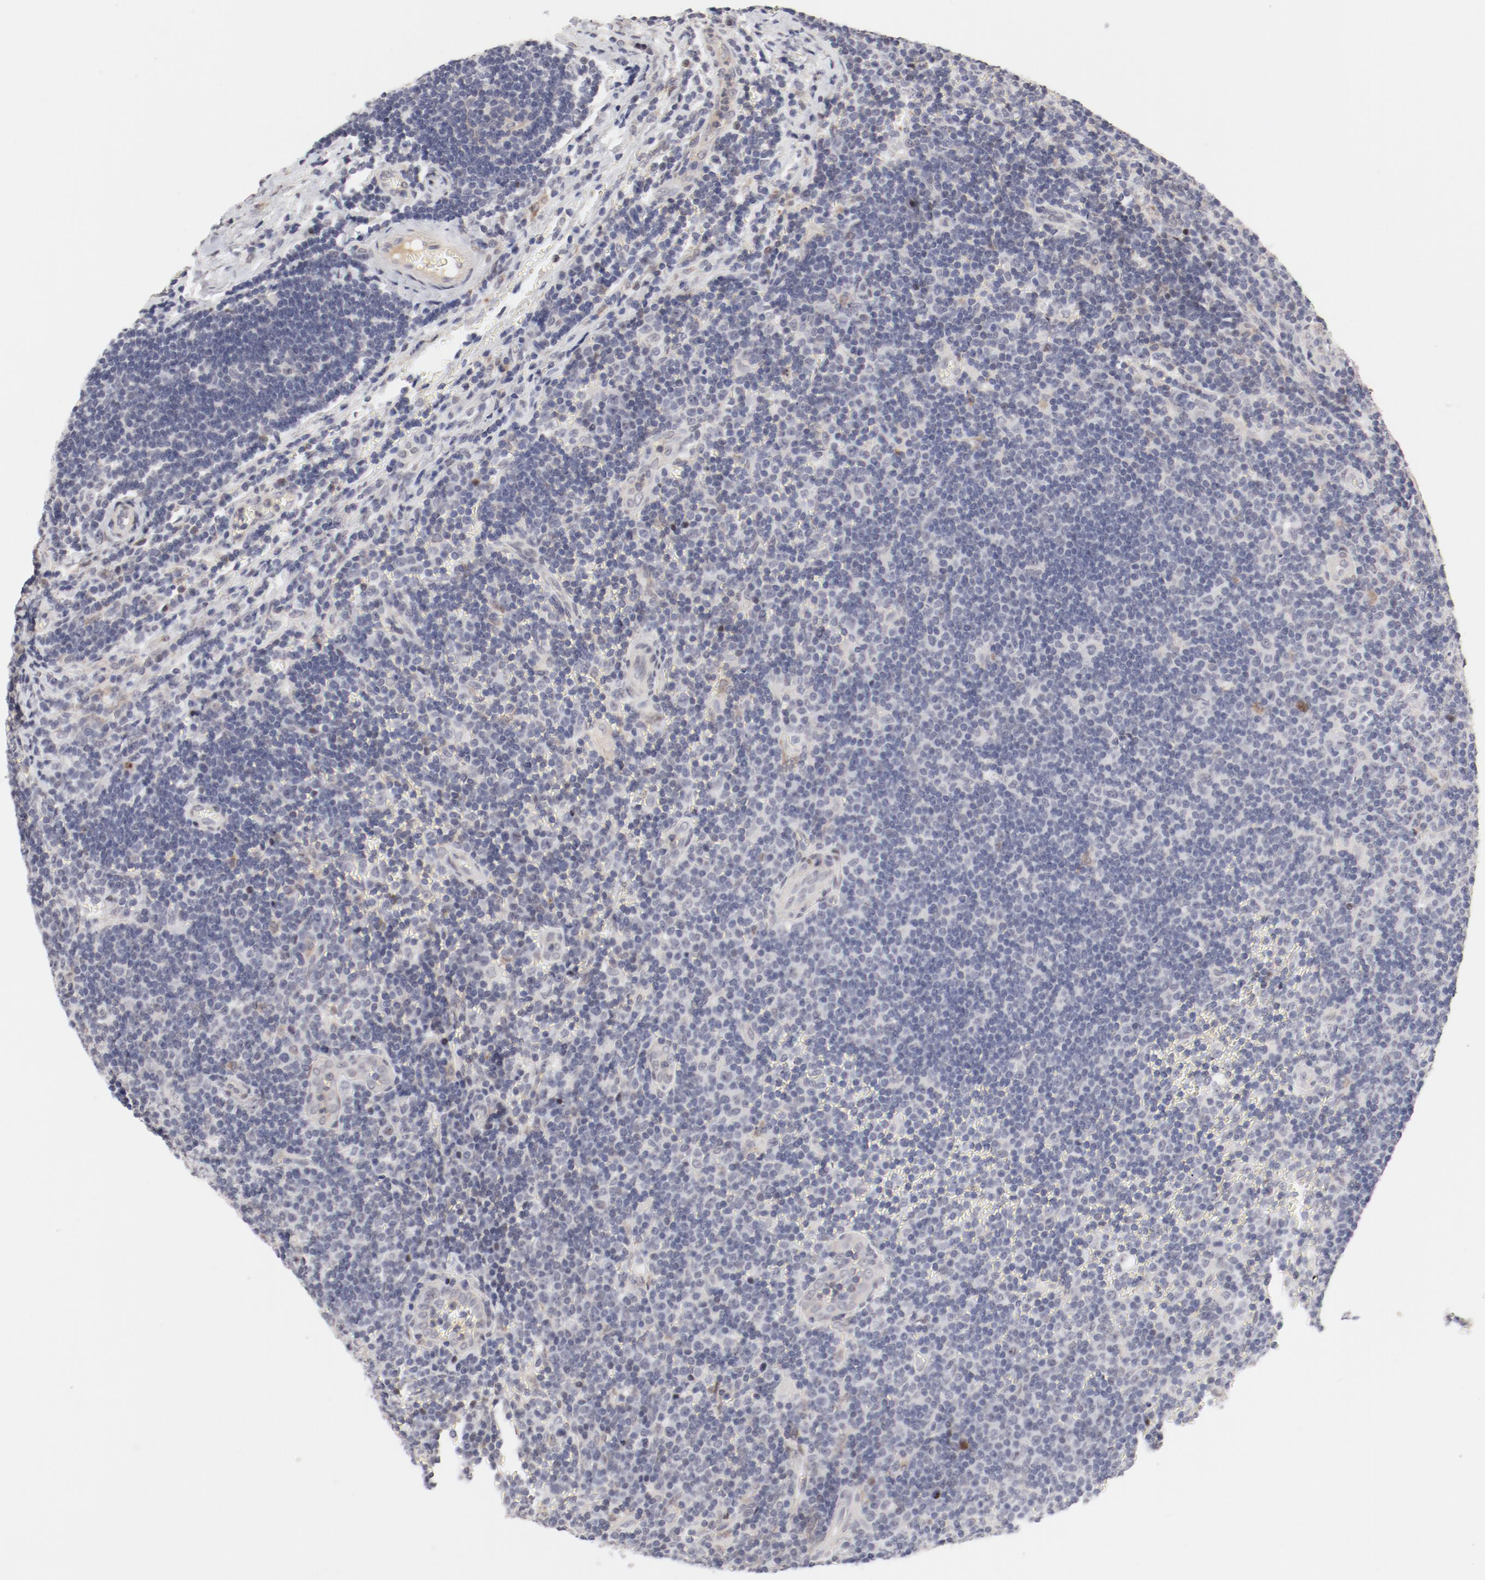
{"staining": {"intensity": "weak", "quantity": "<25%", "location": "cytoplasmic/membranous"}, "tissue": "lymph node", "cell_type": "Germinal center cells", "image_type": "normal", "snomed": [{"axis": "morphology", "description": "Normal tissue, NOS"}, {"axis": "topography", "description": "Lymph node"}, {"axis": "topography", "description": "Salivary gland"}], "caption": "Lymph node was stained to show a protein in brown. There is no significant positivity in germinal center cells. (DAB (3,3'-diaminobenzidine) immunohistochemistry with hematoxylin counter stain).", "gene": "FSCB", "patient": {"sex": "male", "age": 8}}